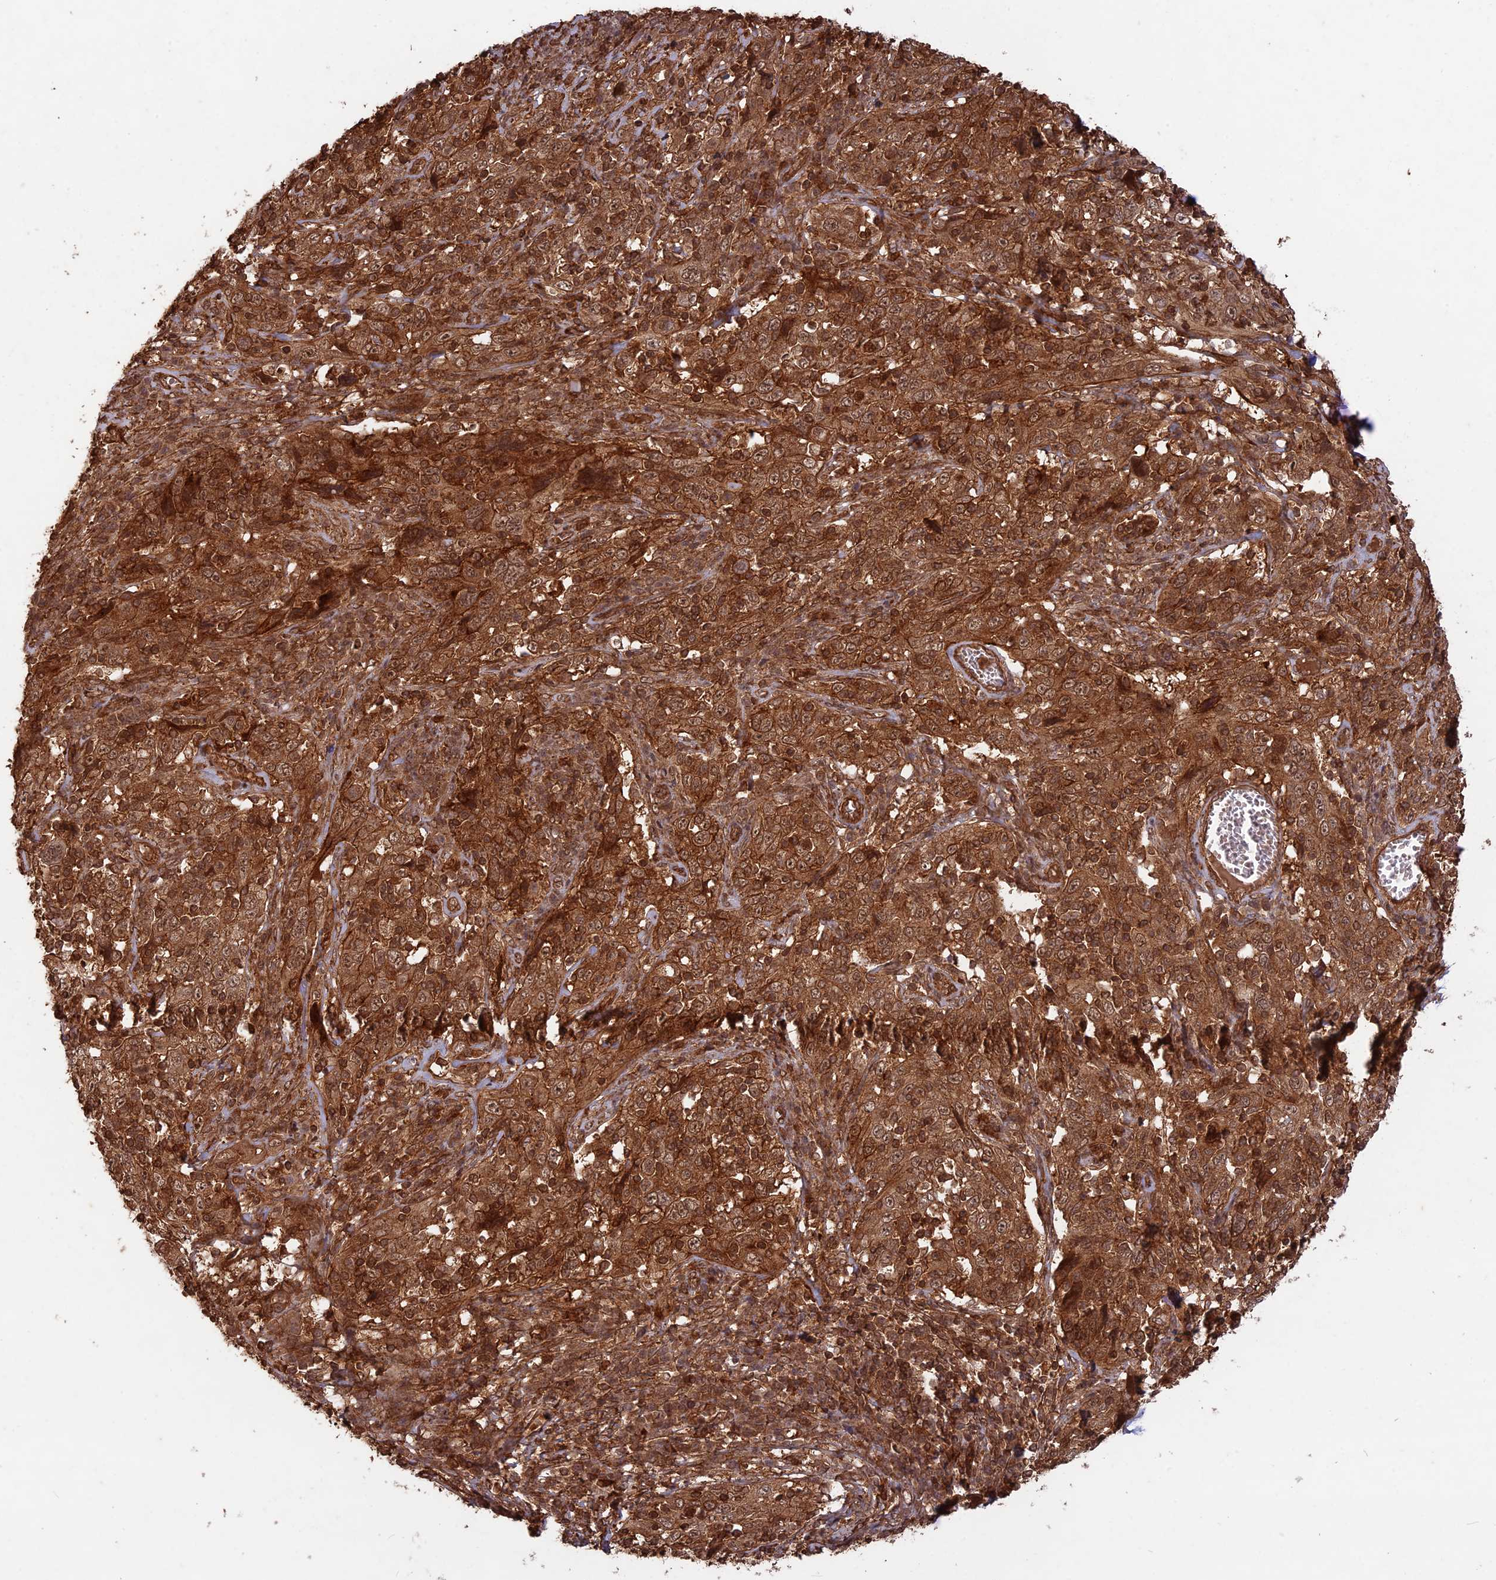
{"staining": {"intensity": "strong", "quantity": ">75%", "location": "cytoplasmic/membranous,nuclear"}, "tissue": "cervical cancer", "cell_type": "Tumor cells", "image_type": "cancer", "snomed": [{"axis": "morphology", "description": "Squamous cell carcinoma, NOS"}, {"axis": "topography", "description": "Cervix"}], "caption": "A brown stain labels strong cytoplasmic/membranous and nuclear staining of a protein in human squamous cell carcinoma (cervical) tumor cells.", "gene": "CCDC174", "patient": {"sex": "female", "age": 46}}